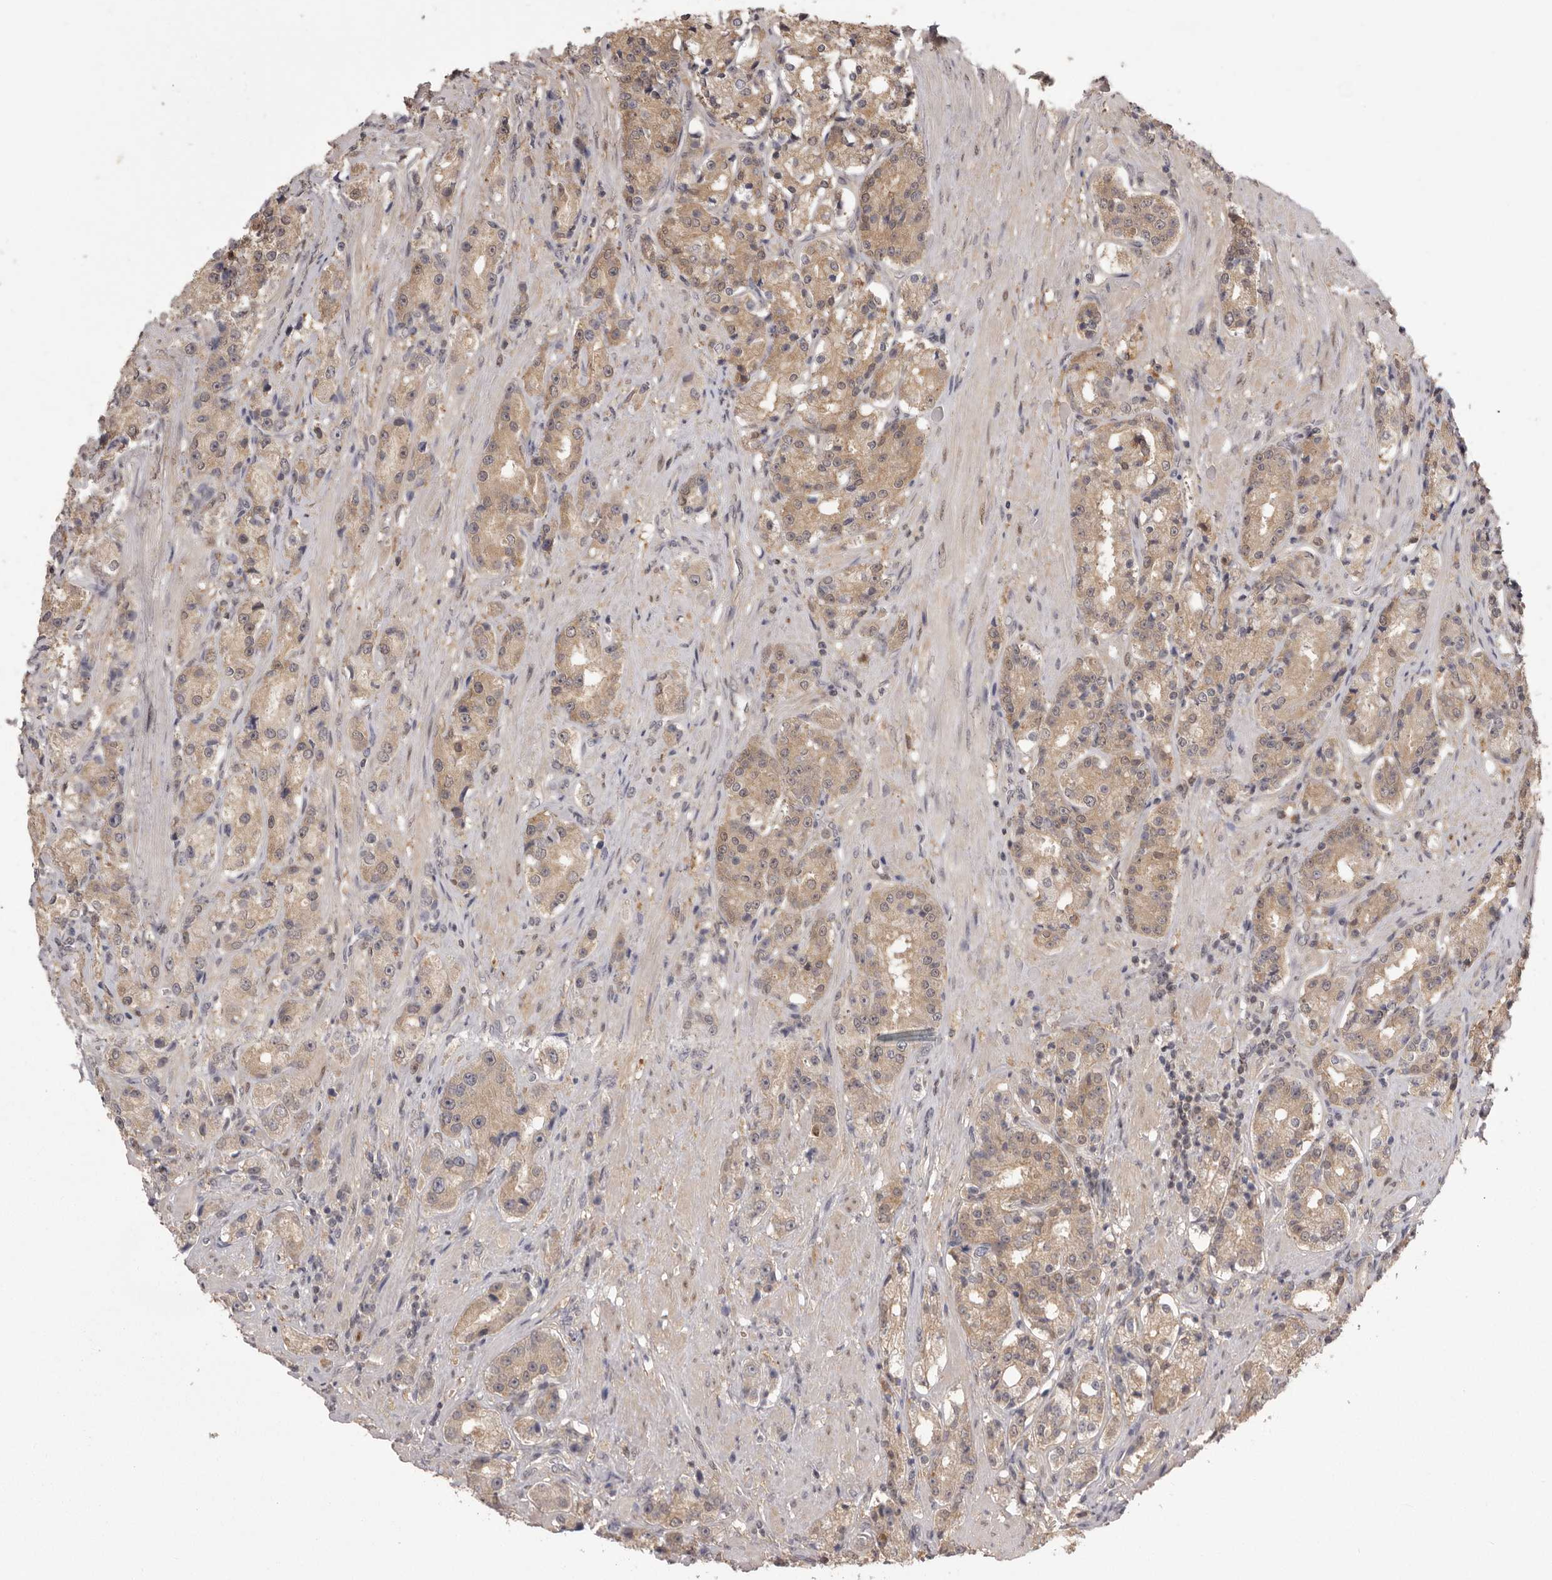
{"staining": {"intensity": "moderate", "quantity": ">75%", "location": "cytoplasmic/membranous"}, "tissue": "prostate cancer", "cell_type": "Tumor cells", "image_type": "cancer", "snomed": [{"axis": "morphology", "description": "Adenocarcinoma, High grade"}, {"axis": "topography", "description": "Prostate"}], "caption": "Human high-grade adenocarcinoma (prostate) stained with a protein marker displays moderate staining in tumor cells.", "gene": "MDH1", "patient": {"sex": "male", "age": 60}}